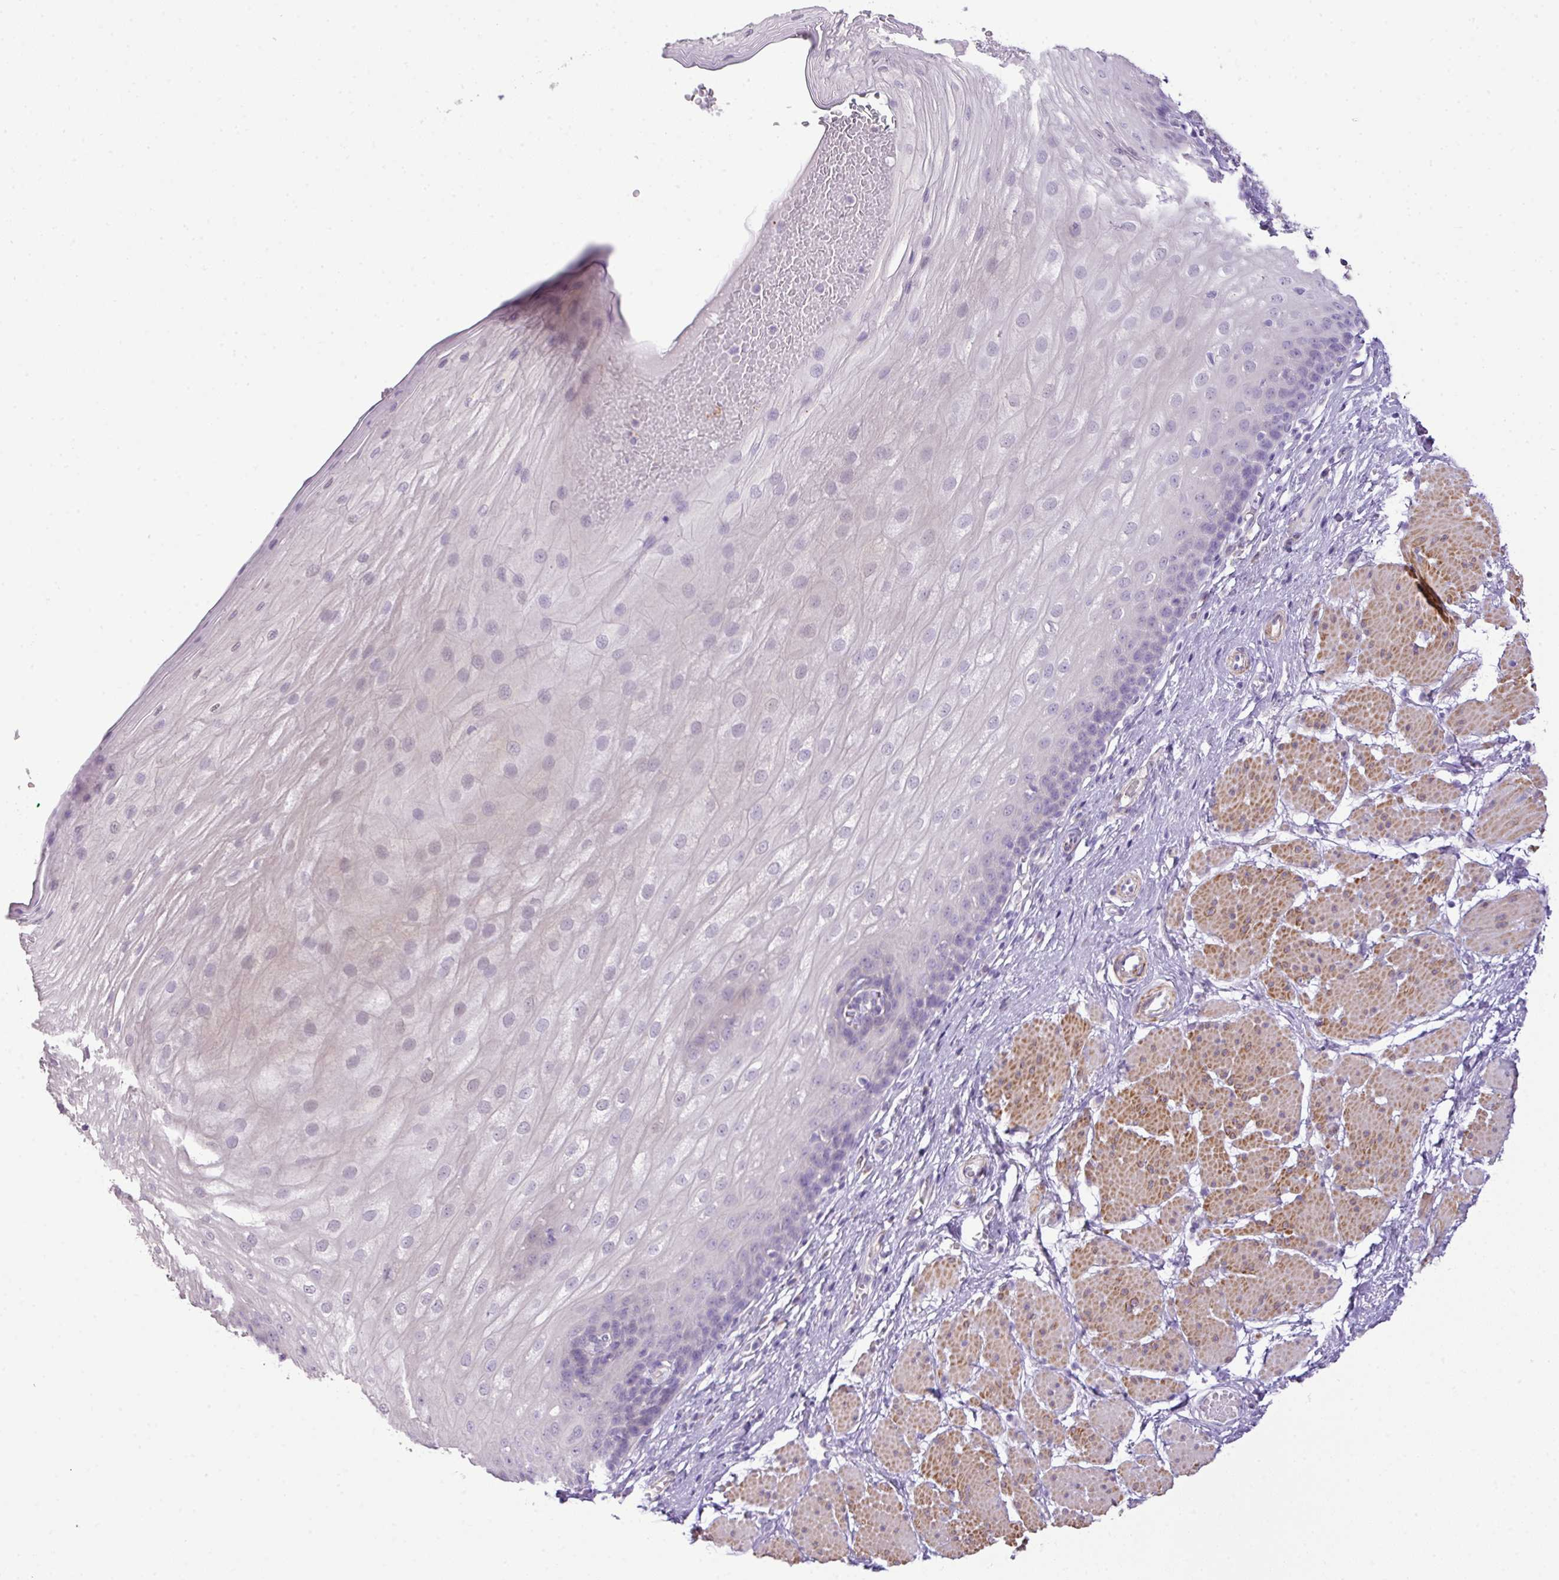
{"staining": {"intensity": "negative", "quantity": "none", "location": "none"}, "tissue": "esophagus", "cell_type": "Squamous epithelial cells", "image_type": "normal", "snomed": [{"axis": "morphology", "description": "Normal tissue, NOS"}, {"axis": "topography", "description": "Esophagus"}], "caption": "DAB immunohistochemical staining of normal human esophagus displays no significant positivity in squamous epithelial cells.", "gene": "DIP2A", "patient": {"sex": "male", "age": 69}}